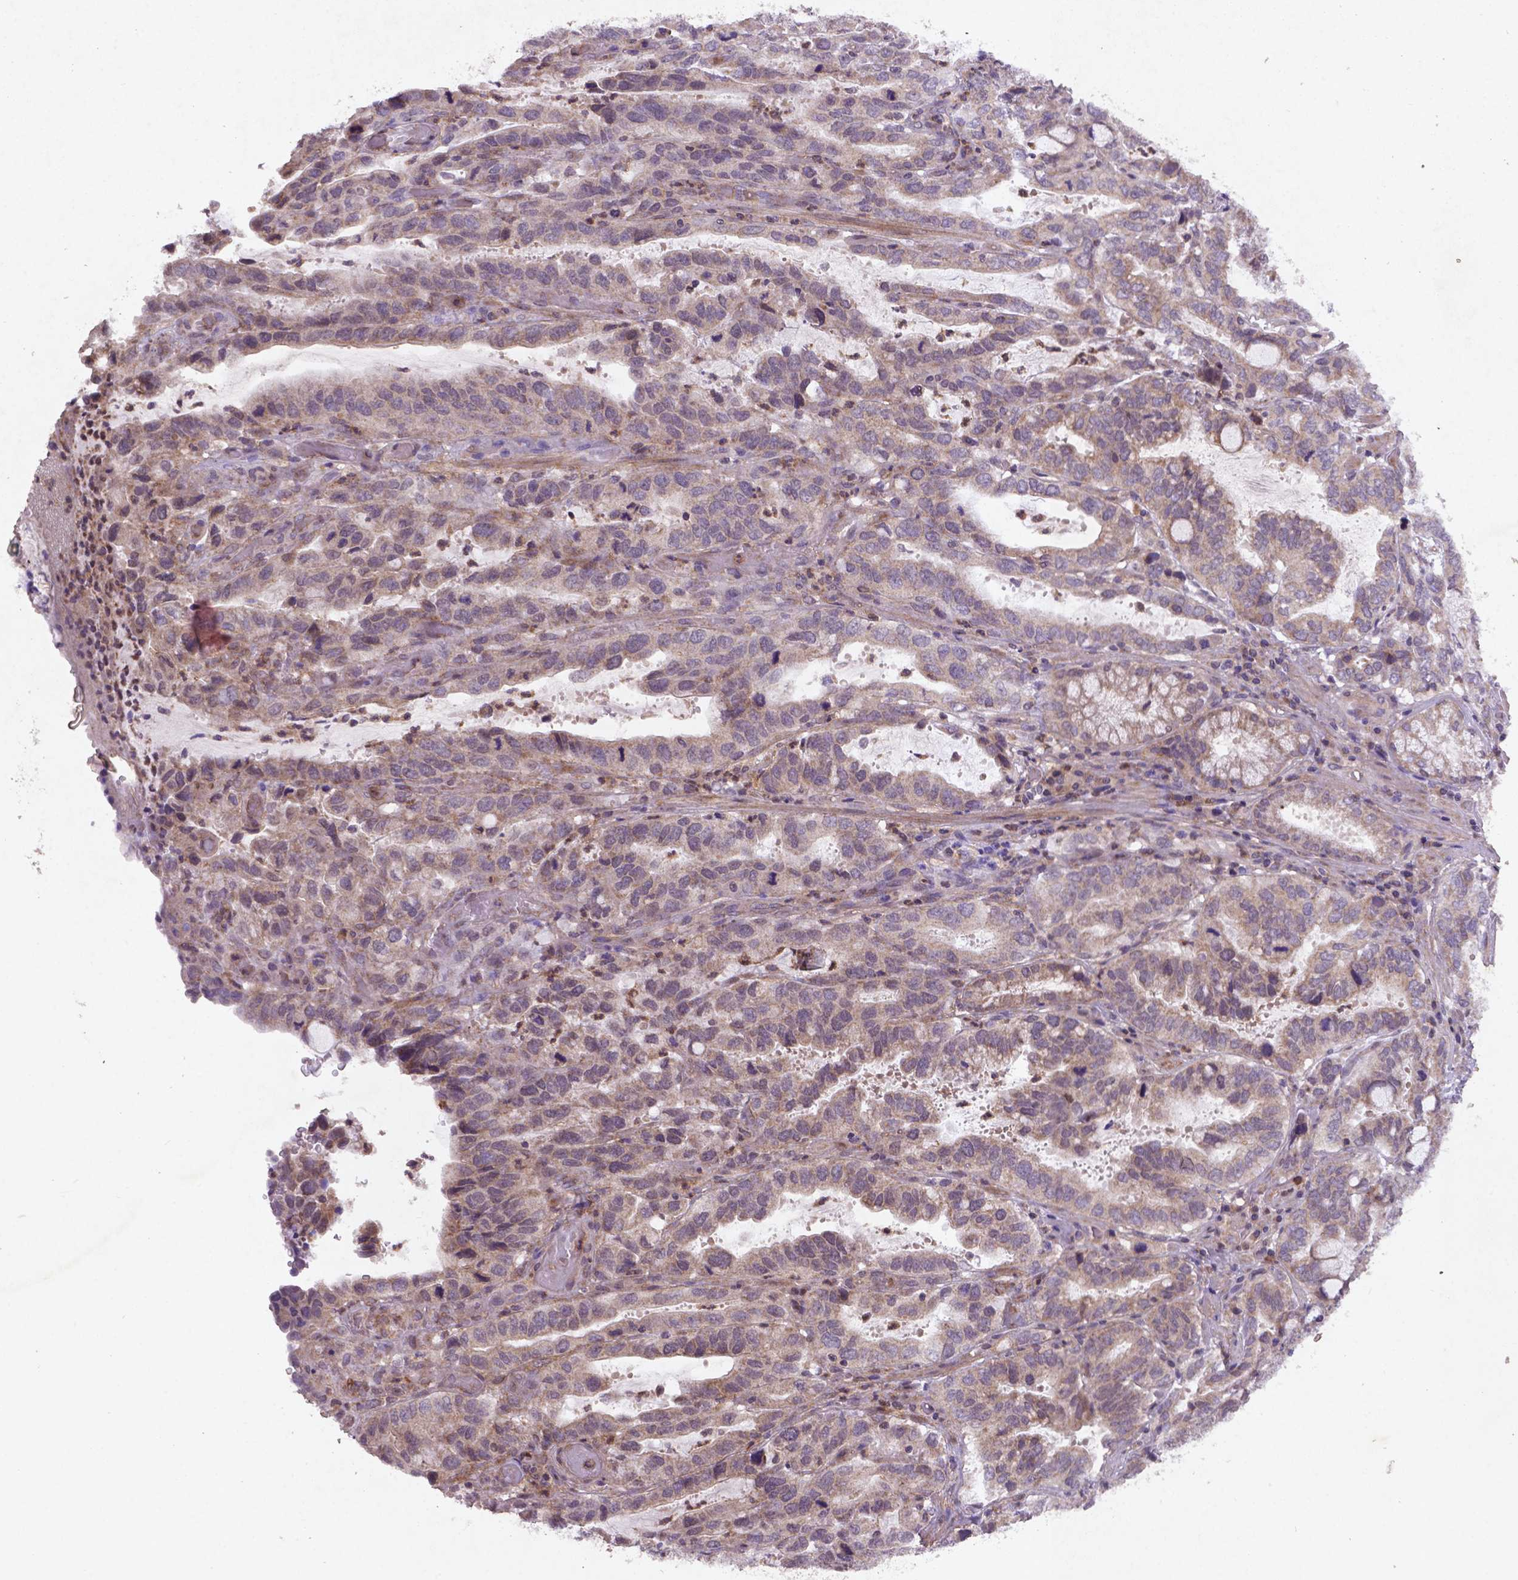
{"staining": {"intensity": "weak", "quantity": "25%-75%", "location": "cytoplasmic/membranous"}, "tissue": "stomach cancer", "cell_type": "Tumor cells", "image_type": "cancer", "snomed": [{"axis": "morphology", "description": "Adenocarcinoma, NOS"}, {"axis": "topography", "description": "Stomach, lower"}], "caption": "Weak cytoplasmic/membranous expression is seen in about 25%-75% of tumor cells in stomach cancer (adenocarcinoma). The staining was performed using DAB (3,3'-diaminobenzidine), with brown indicating positive protein expression. Nuclei are stained blue with hematoxylin.", "gene": "NIPAL2", "patient": {"sex": "female", "age": 76}}